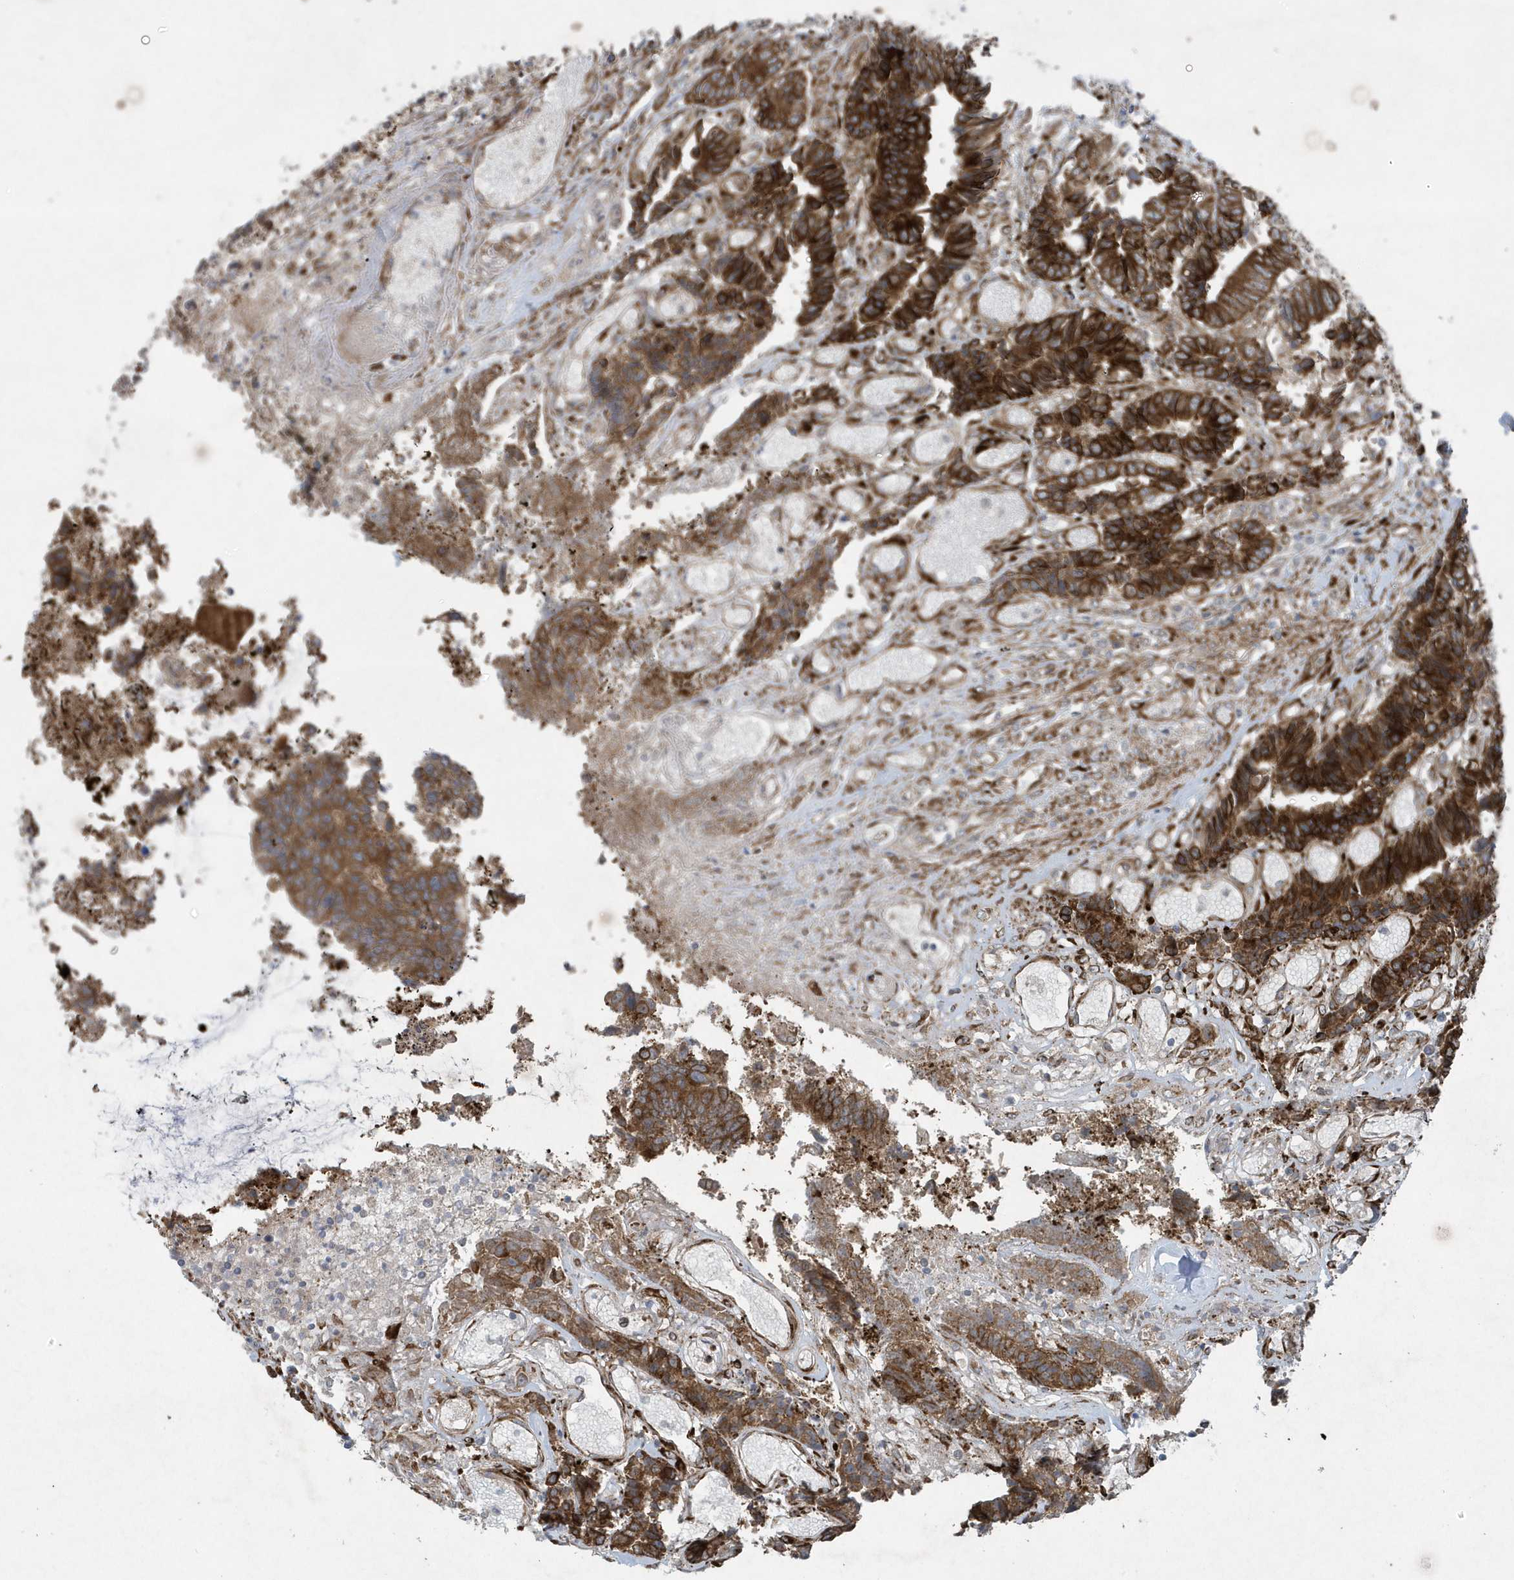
{"staining": {"intensity": "strong", "quantity": ">75%", "location": "cytoplasmic/membranous"}, "tissue": "colorectal cancer", "cell_type": "Tumor cells", "image_type": "cancer", "snomed": [{"axis": "morphology", "description": "Adenocarcinoma, NOS"}, {"axis": "topography", "description": "Rectum"}], "caption": "Colorectal adenocarcinoma stained with a brown dye reveals strong cytoplasmic/membranous positive positivity in approximately >75% of tumor cells.", "gene": "FAM98A", "patient": {"sex": "male", "age": 84}}